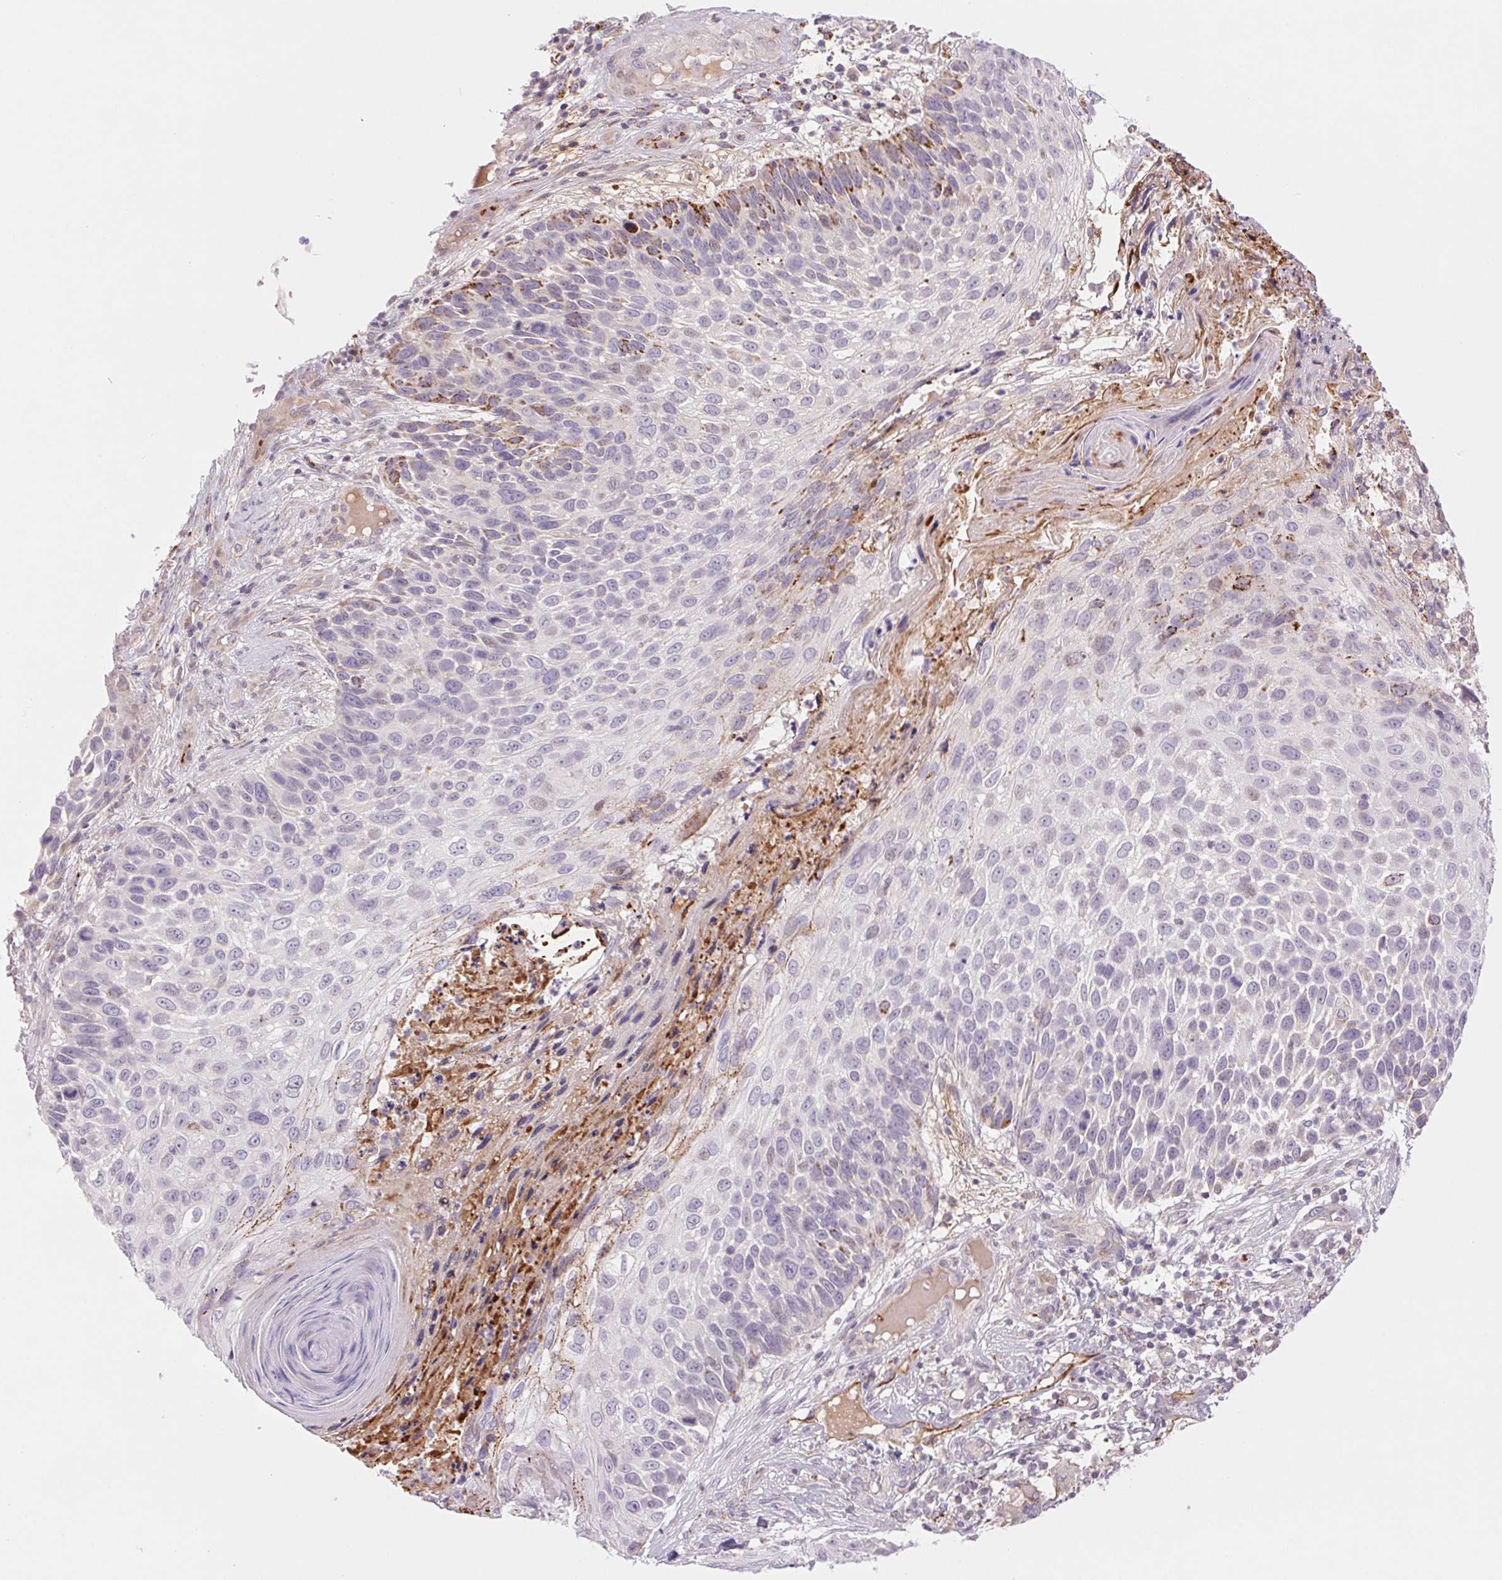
{"staining": {"intensity": "negative", "quantity": "none", "location": "none"}, "tissue": "skin cancer", "cell_type": "Tumor cells", "image_type": "cancer", "snomed": [{"axis": "morphology", "description": "Squamous cell carcinoma, NOS"}, {"axis": "topography", "description": "Skin"}], "caption": "A histopathology image of human squamous cell carcinoma (skin) is negative for staining in tumor cells.", "gene": "MS4A13", "patient": {"sex": "male", "age": 92}}